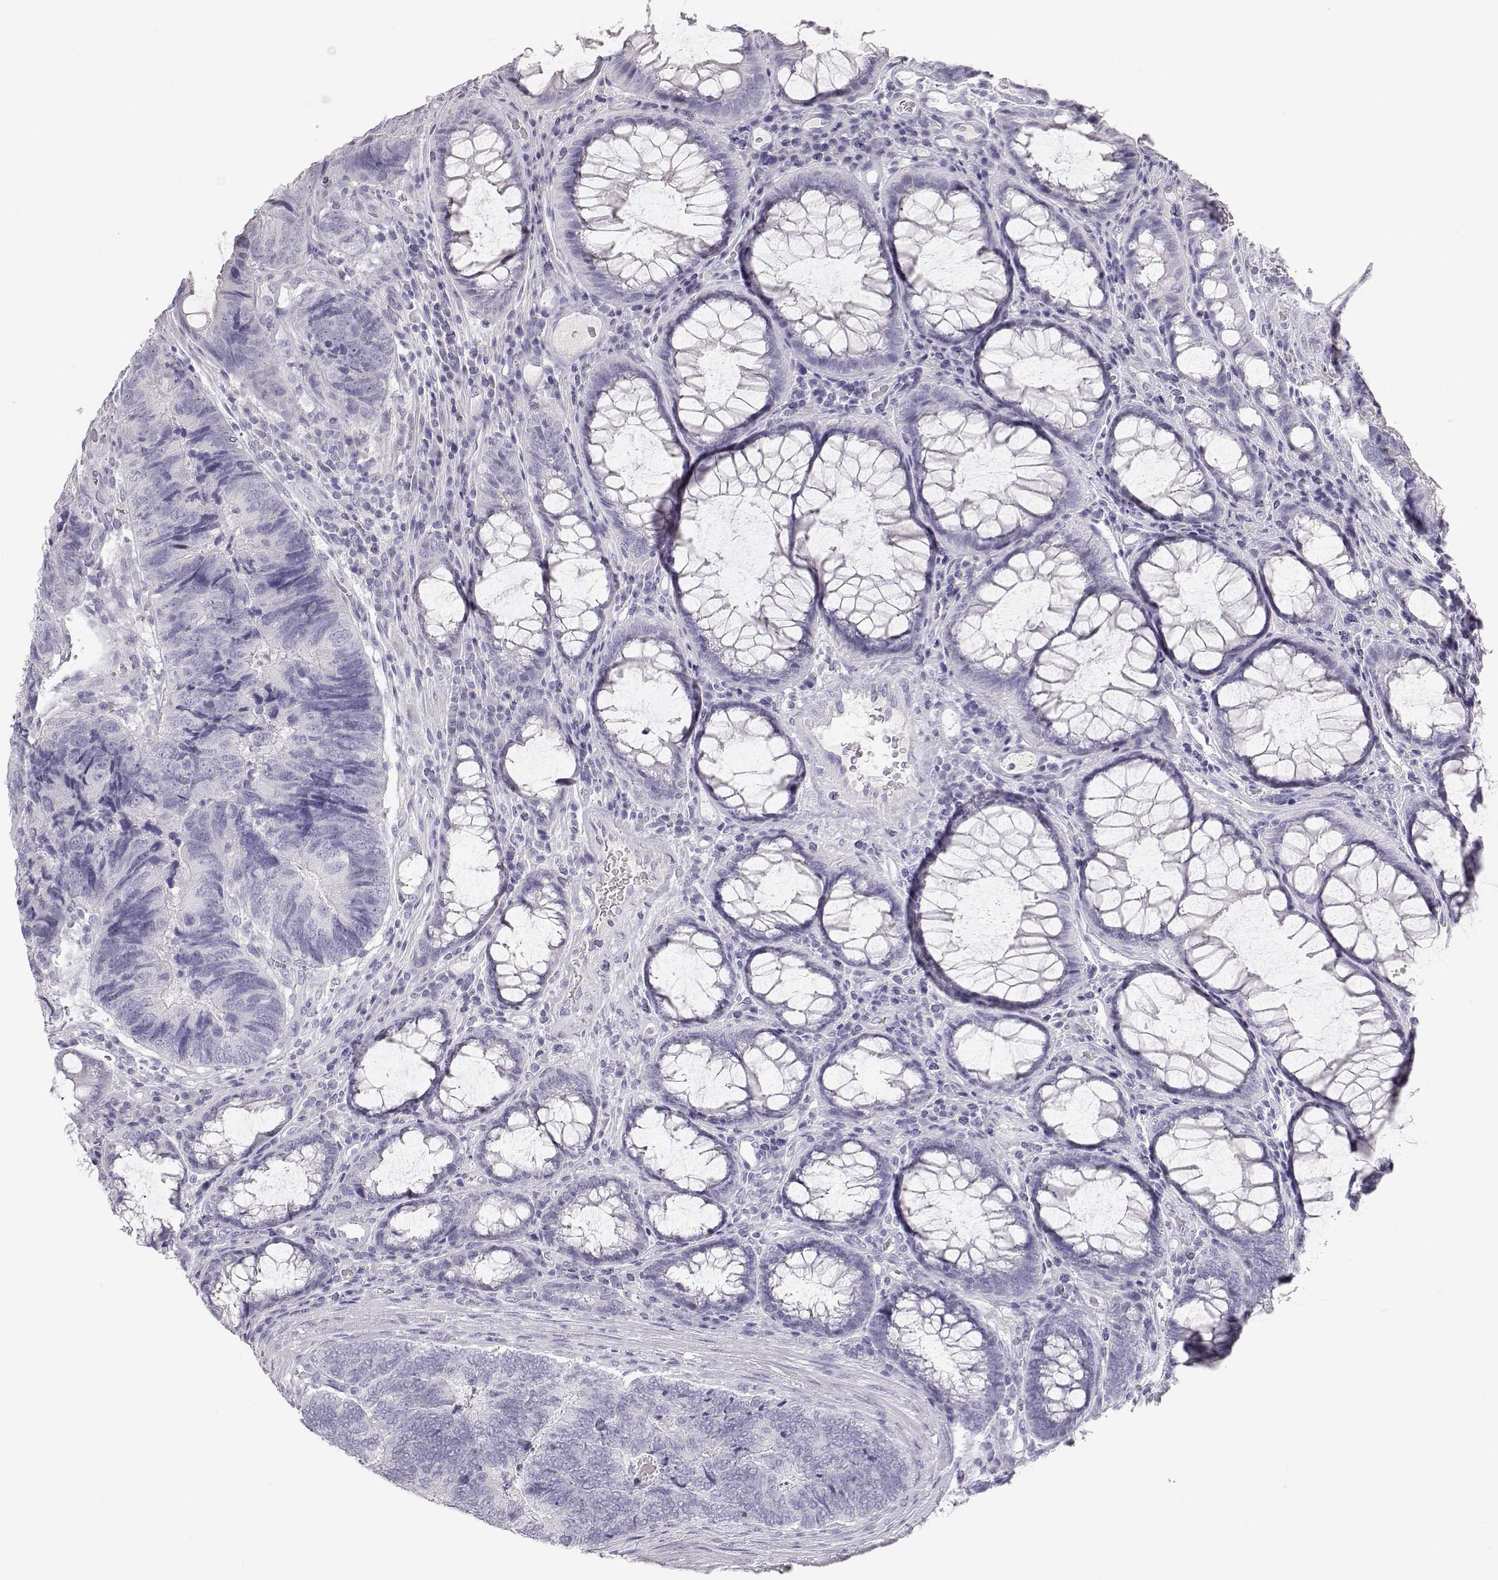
{"staining": {"intensity": "negative", "quantity": "none", "location": "none"}, "tissue": "colorectal cancer", "cell_type": "Tumor cells", "image_type": "cancer", "snomed": [{"axis": "morphology", "description": "Adenocarcinoma, NOS"}, {"axis": "topography", "description": "Colon"}], "caption": "IHC of human colorectal adenocarcinoma displays no staining in tumor cells. (Brightfield microscopy of DAB immunohistochemistry at high magnification).", "gene": "KRTAP16-1", "patient": {"sex": "female", "age": 67}}